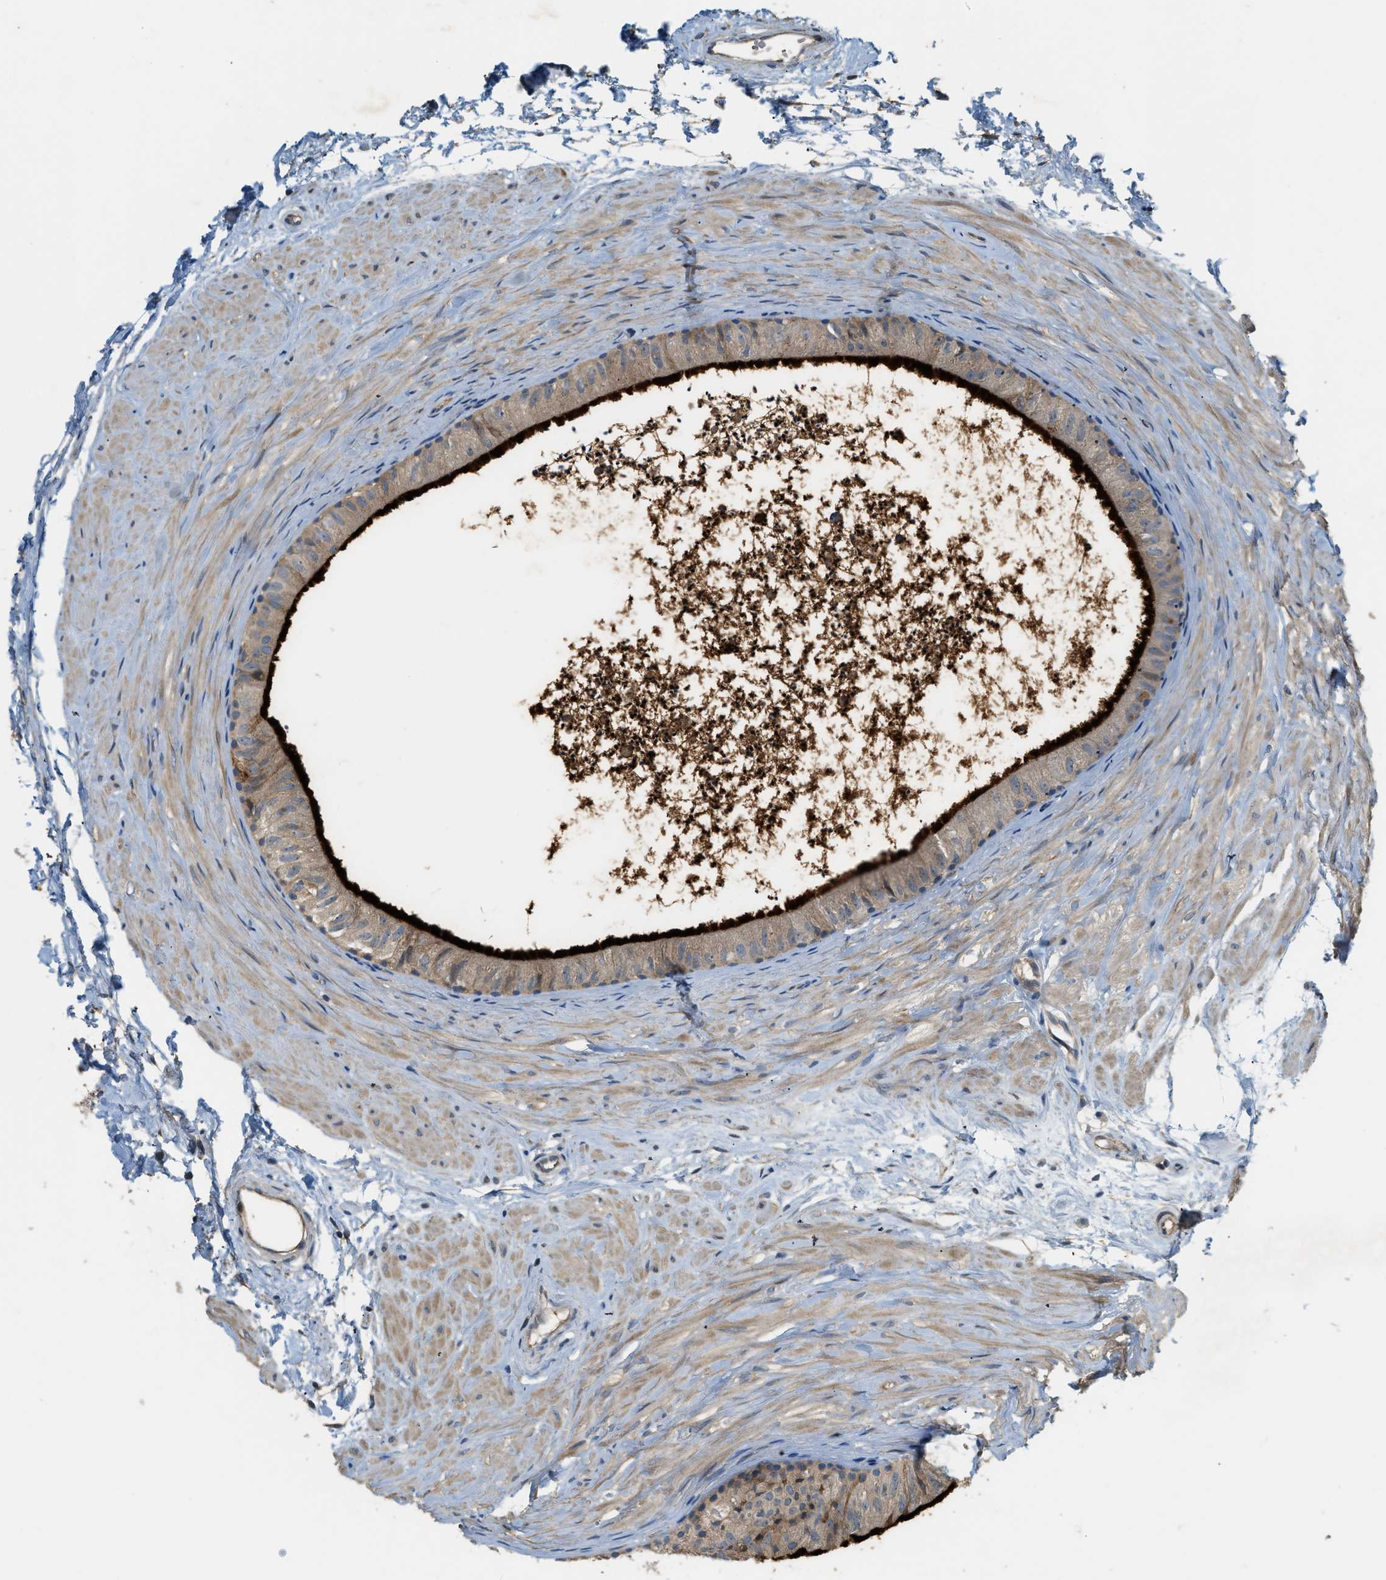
{"staining": {"intensity": "strong", "quantity": ">75%", "location": "cytoplasmic/membranous"}, "tissue": "epididymis", "cell_type": "Glandular cells", "image_type": "normal", "snomed": [{"axis": "morphology", "description": "Normal tissue, NOS"}, {"axis": "topography", "description": "Epididymis"}], "caption": "Strong cytoplasmic/membranous expression for a protein is seen in about >75% of glandular cells of normal epididymis using immunohistochemistry (IHC).", "gene": "CFLAR", "patient": {"sex": "male", "age": 56}}